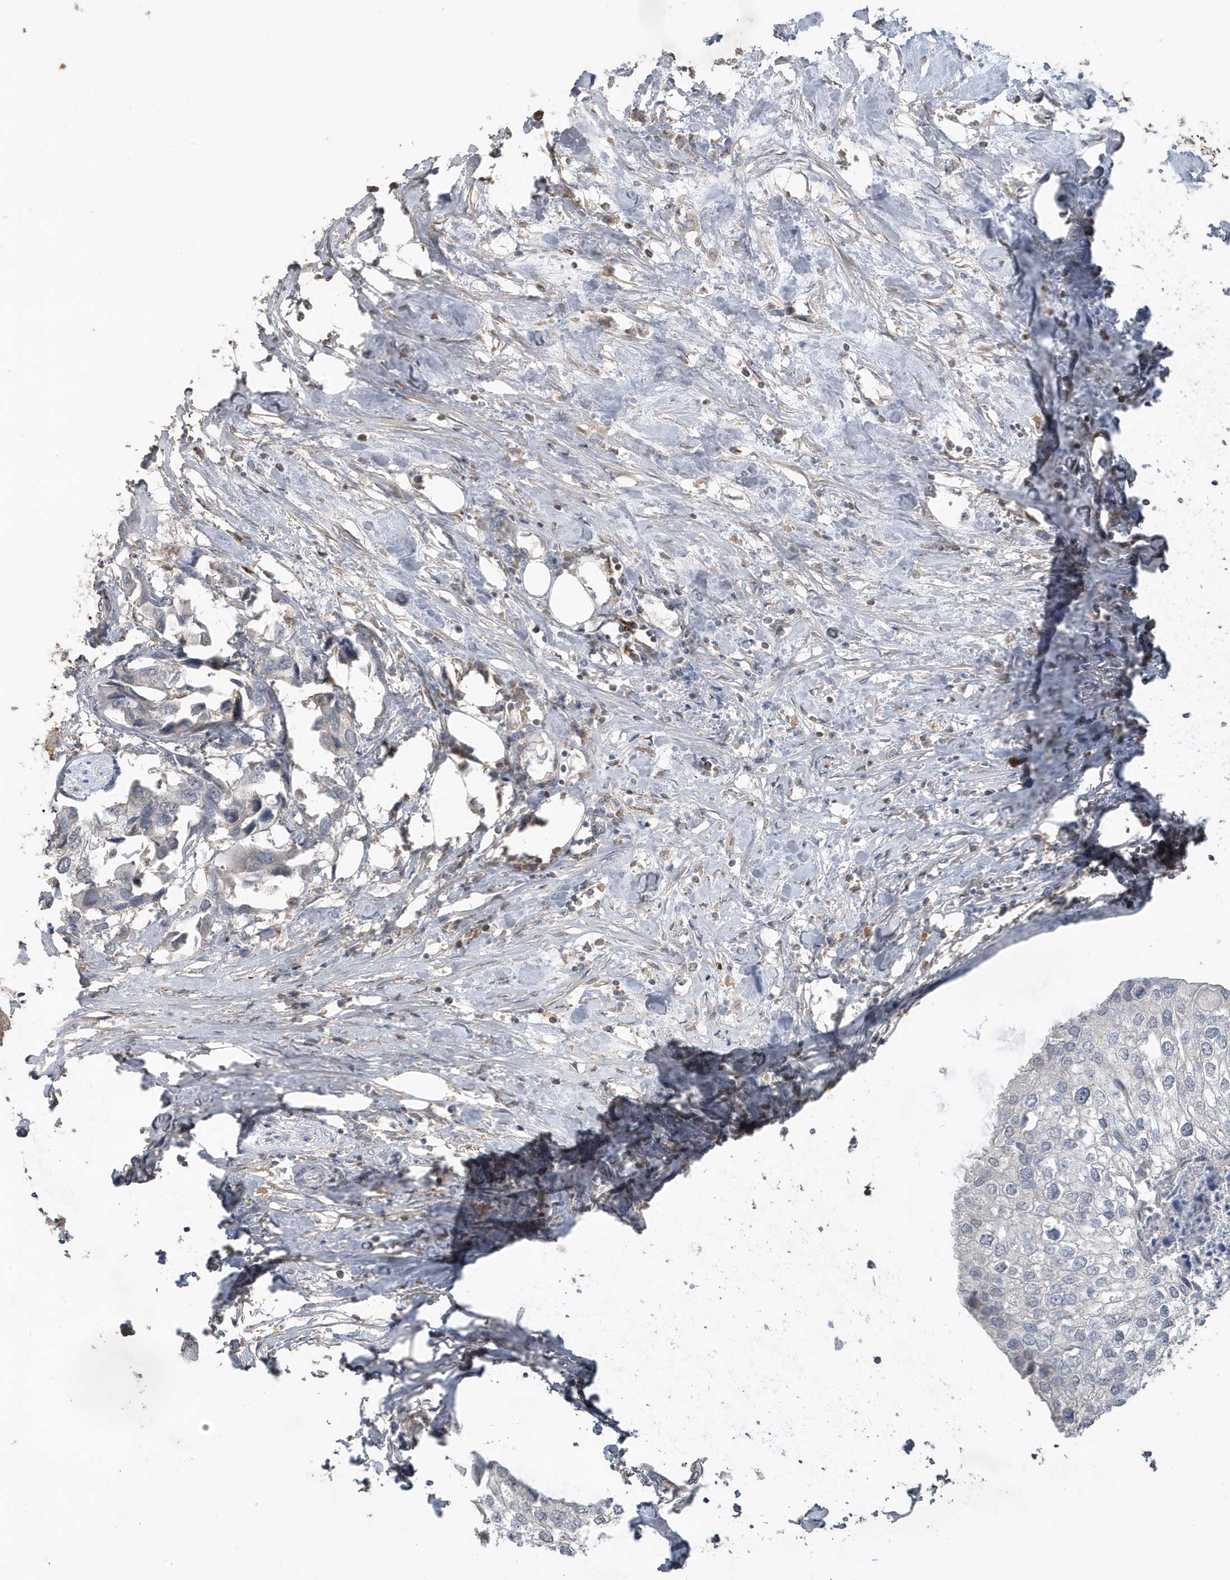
{"staining": {"intensity": "negative", "quantity": "none", "location": "none"}, "tissue": "urothelial cancer", "cell_type": "Tumor cells", "image_type": "cancer", "snomed": [{"axis": "morphology", "description": "Urothelial carcinoma, High grade"}, {"axis": "topography", "description": "Urinary bladder"}], "caption": "Urothelial cancer was stained to show a protein in brown. There is no significant staining in tumor cells. (Stains: DAB (3,3'-diaminobenzidine) IHC with hematoxylin counter stain, Microscopy: brightfield microscopy at high magnification).", "gene": "PRRT3", "patient": {"sex": "male", "age": 64}}